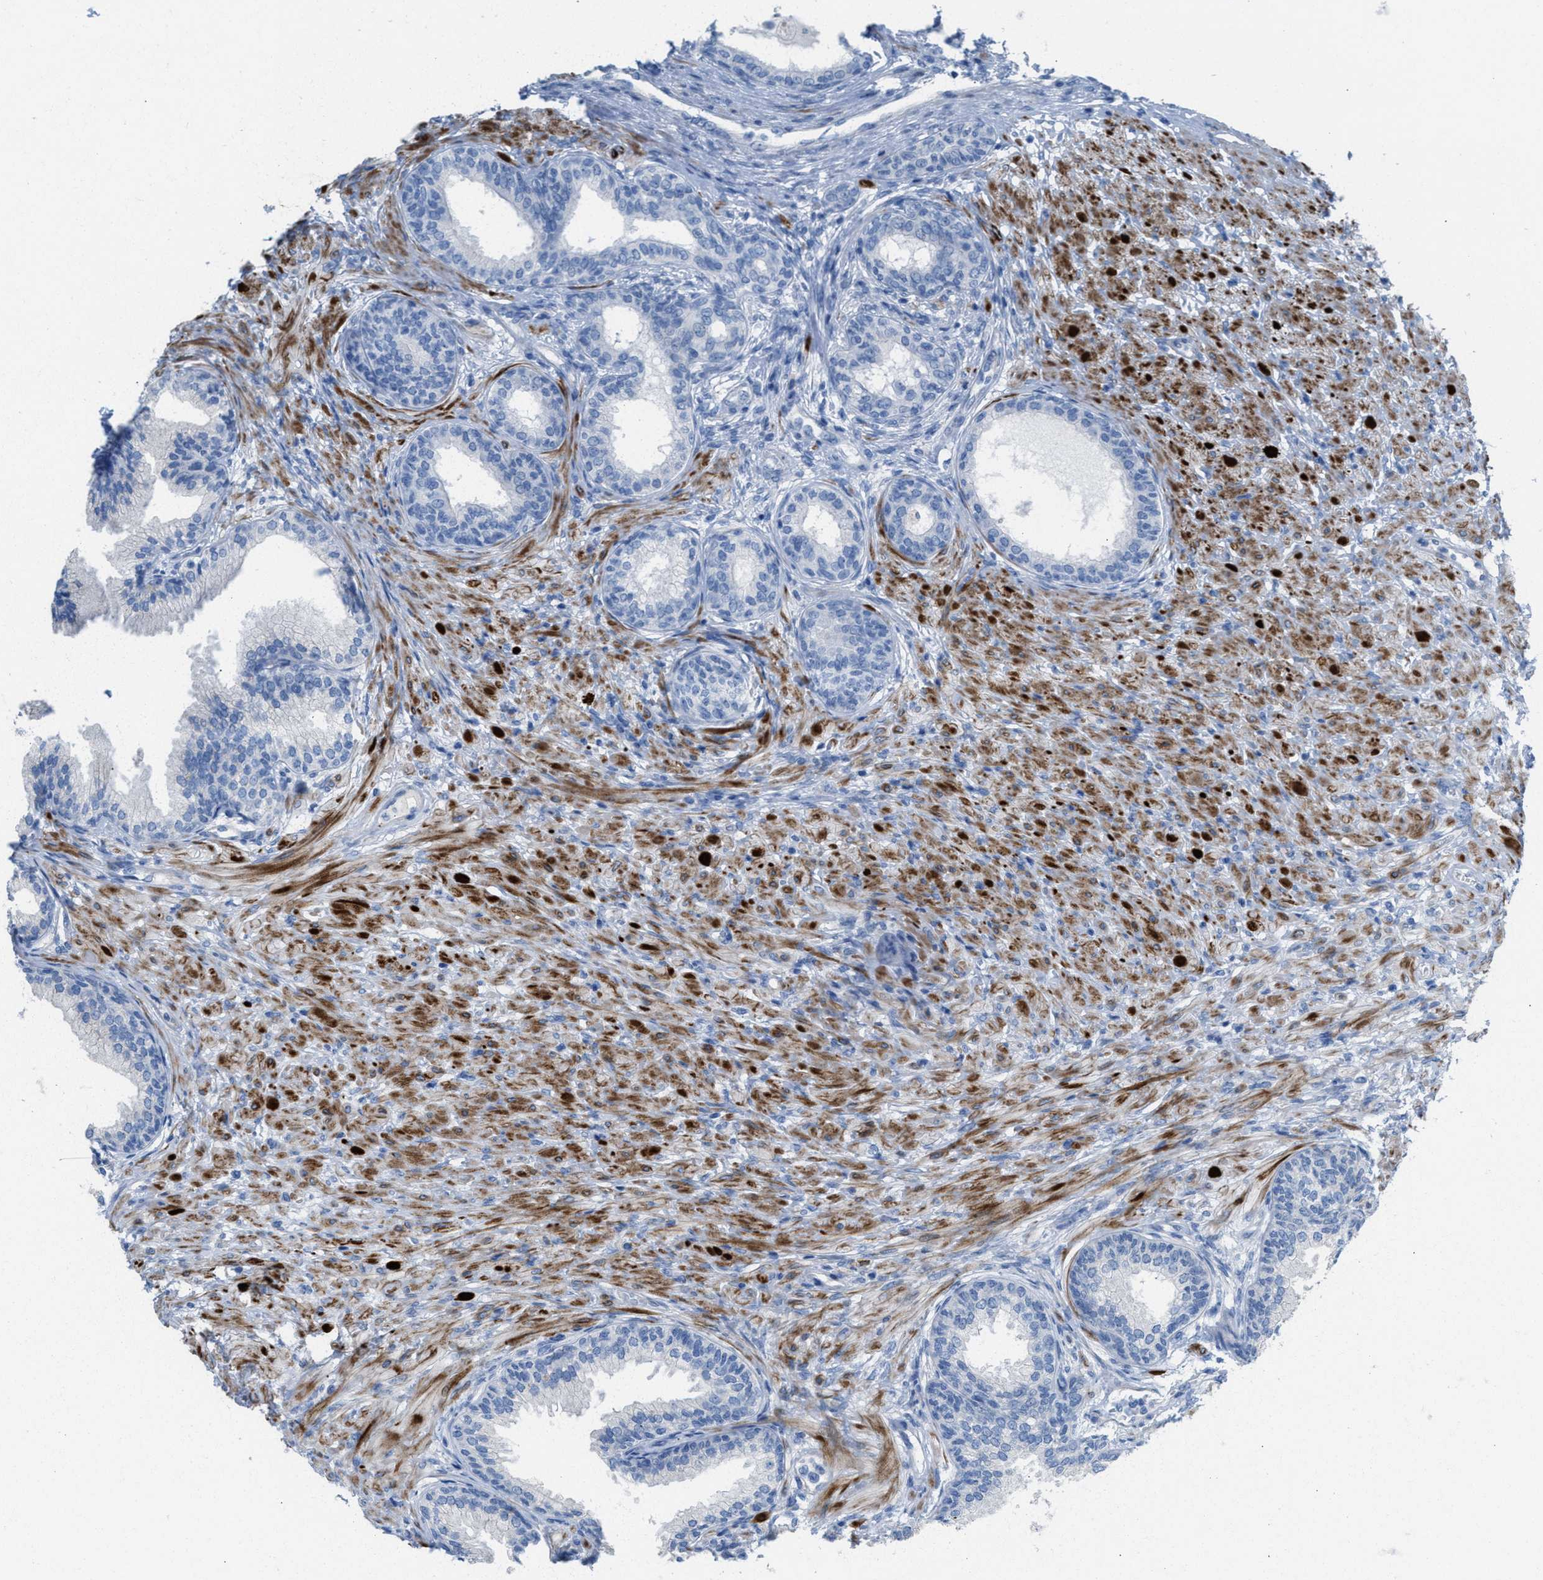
{"staining": {"intensity": "negative", "quantity": "none", "location": "none"}, "tissue": "prostate", "cell_type": "Glandular cells", "image_type": "normal", "snomed": [{"axis": "morphology", "description": "Normal tissue, NOS"}, {"axis": "topography", "description": "Prostate"}], "caption": "Glandular cells show no significant positivity in normal prostate.", "gene": "MPP3", "patient": {"sex": "male", "age": 76}}